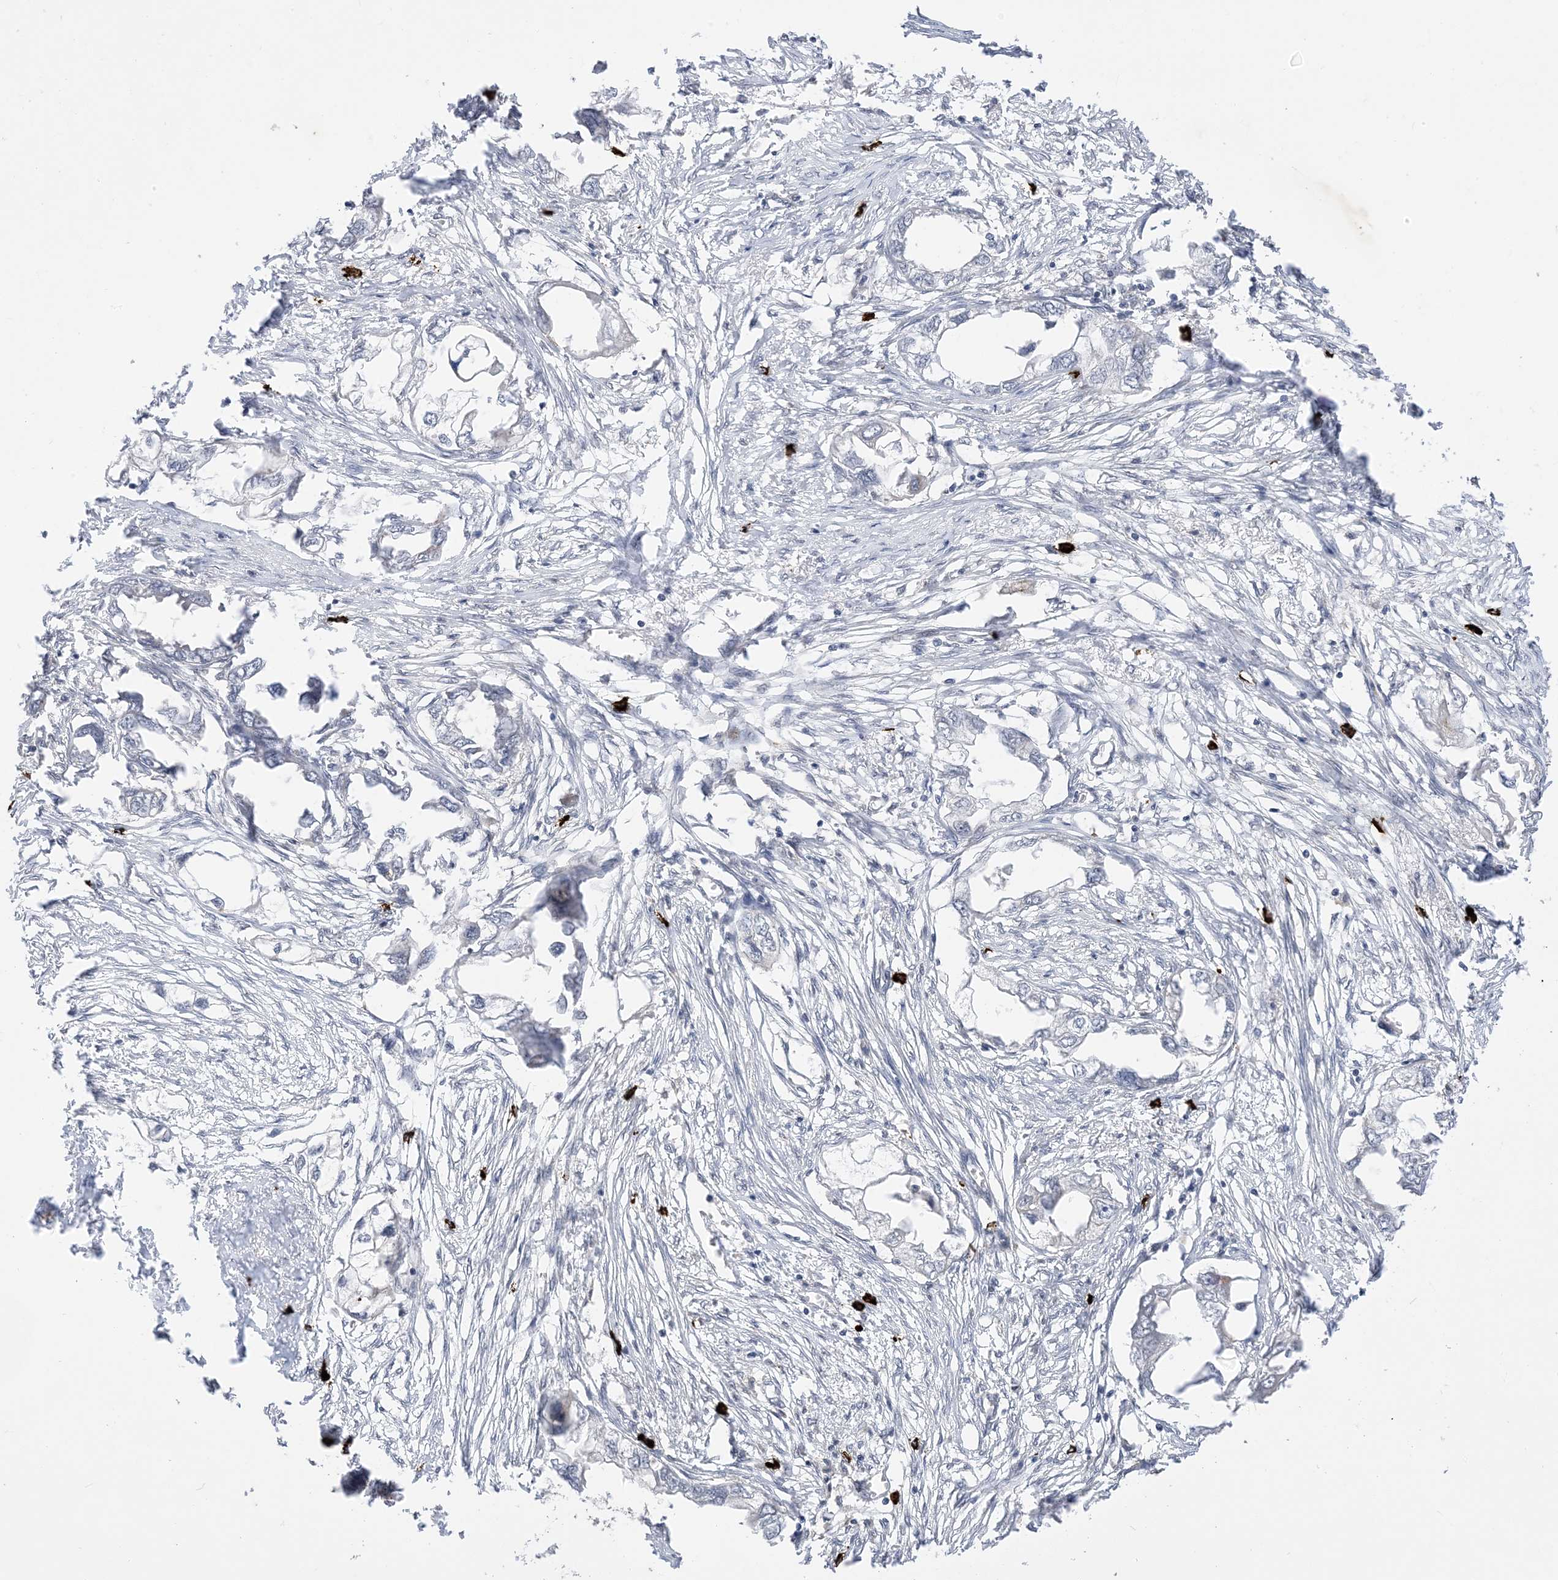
{"staining": {"intensity": "negative", "quantity": "none", "location": "none"}, "tissue": "endometrial cancer", "cell_type": "Tumor cells", "image_type": "cancer", "snomed": [{"axis": "morphology", "description": "Adenocarcinoma, NOS"}, {"axis": "morphology", "description": "Adenocarcinoma, metastatic, NOS"}, {"axis": "topography", "description": "Adipose tissue"}, {"axis": "topography", "description": "Endometrium"}], "caption": "Endometrial metastatic adenocarcinoma was stained to show a protein in brown. There is no significant expression in tumor cells.", "gene": "RANBP9", "patient": {"sex": "female", "age": 67}}